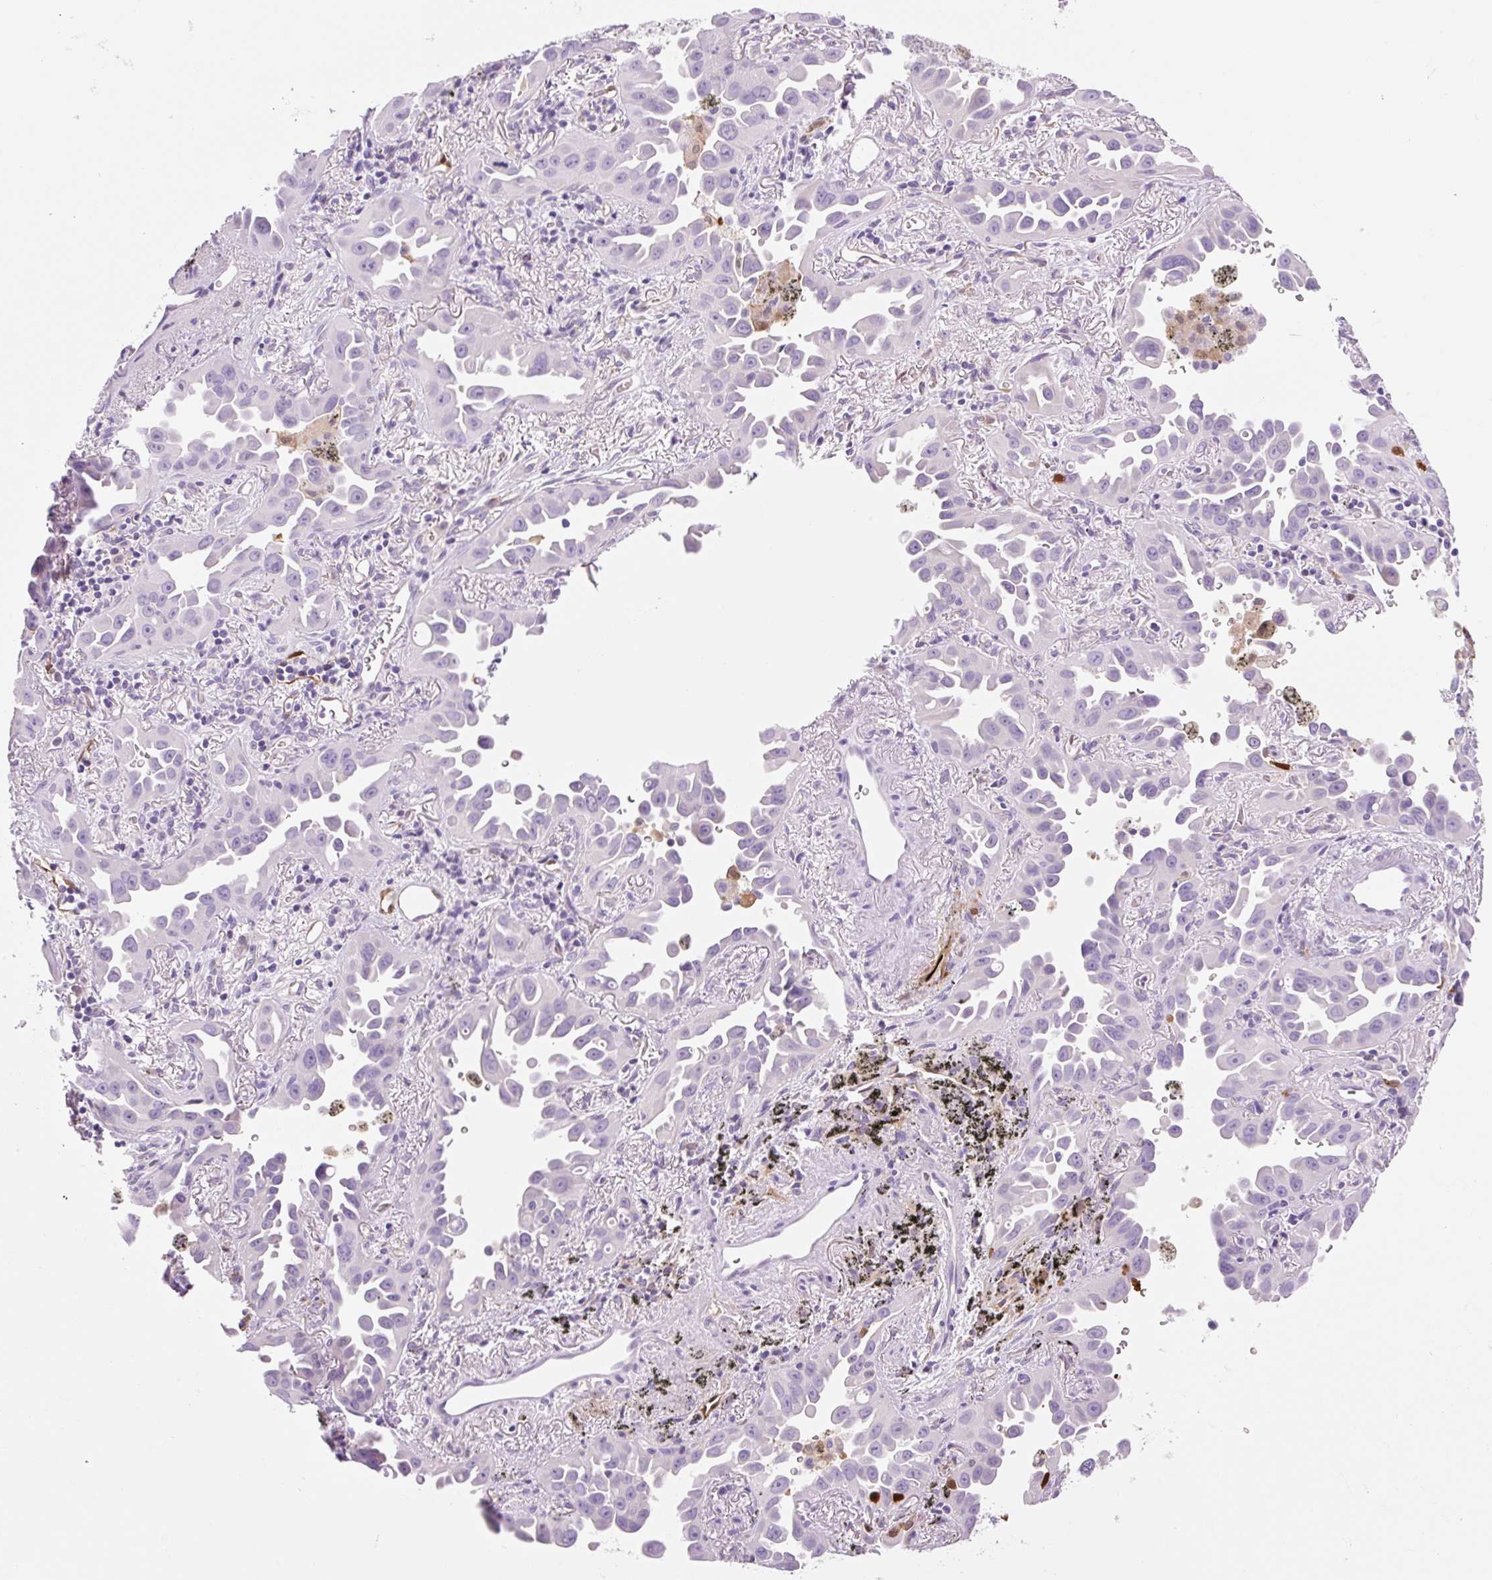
{"staining": {"intensity": "negative", "quantity": "none", "location": "none"}, "tissue": "lung cancer", "cell_type": "Tumor cells", "image_type": "cancer", "snomed": [{"axis": "morphology", "description": "Adenocarcinoma, NOS"}, {"axis": "topography", "description": "Lung"}], "caption": "Lung adenocarcinoma was stained to show a protein in brown. There is no significant staining in tumor cells.", "gene": "FABP5", "patient": {"sex": "male", "age": 68}}